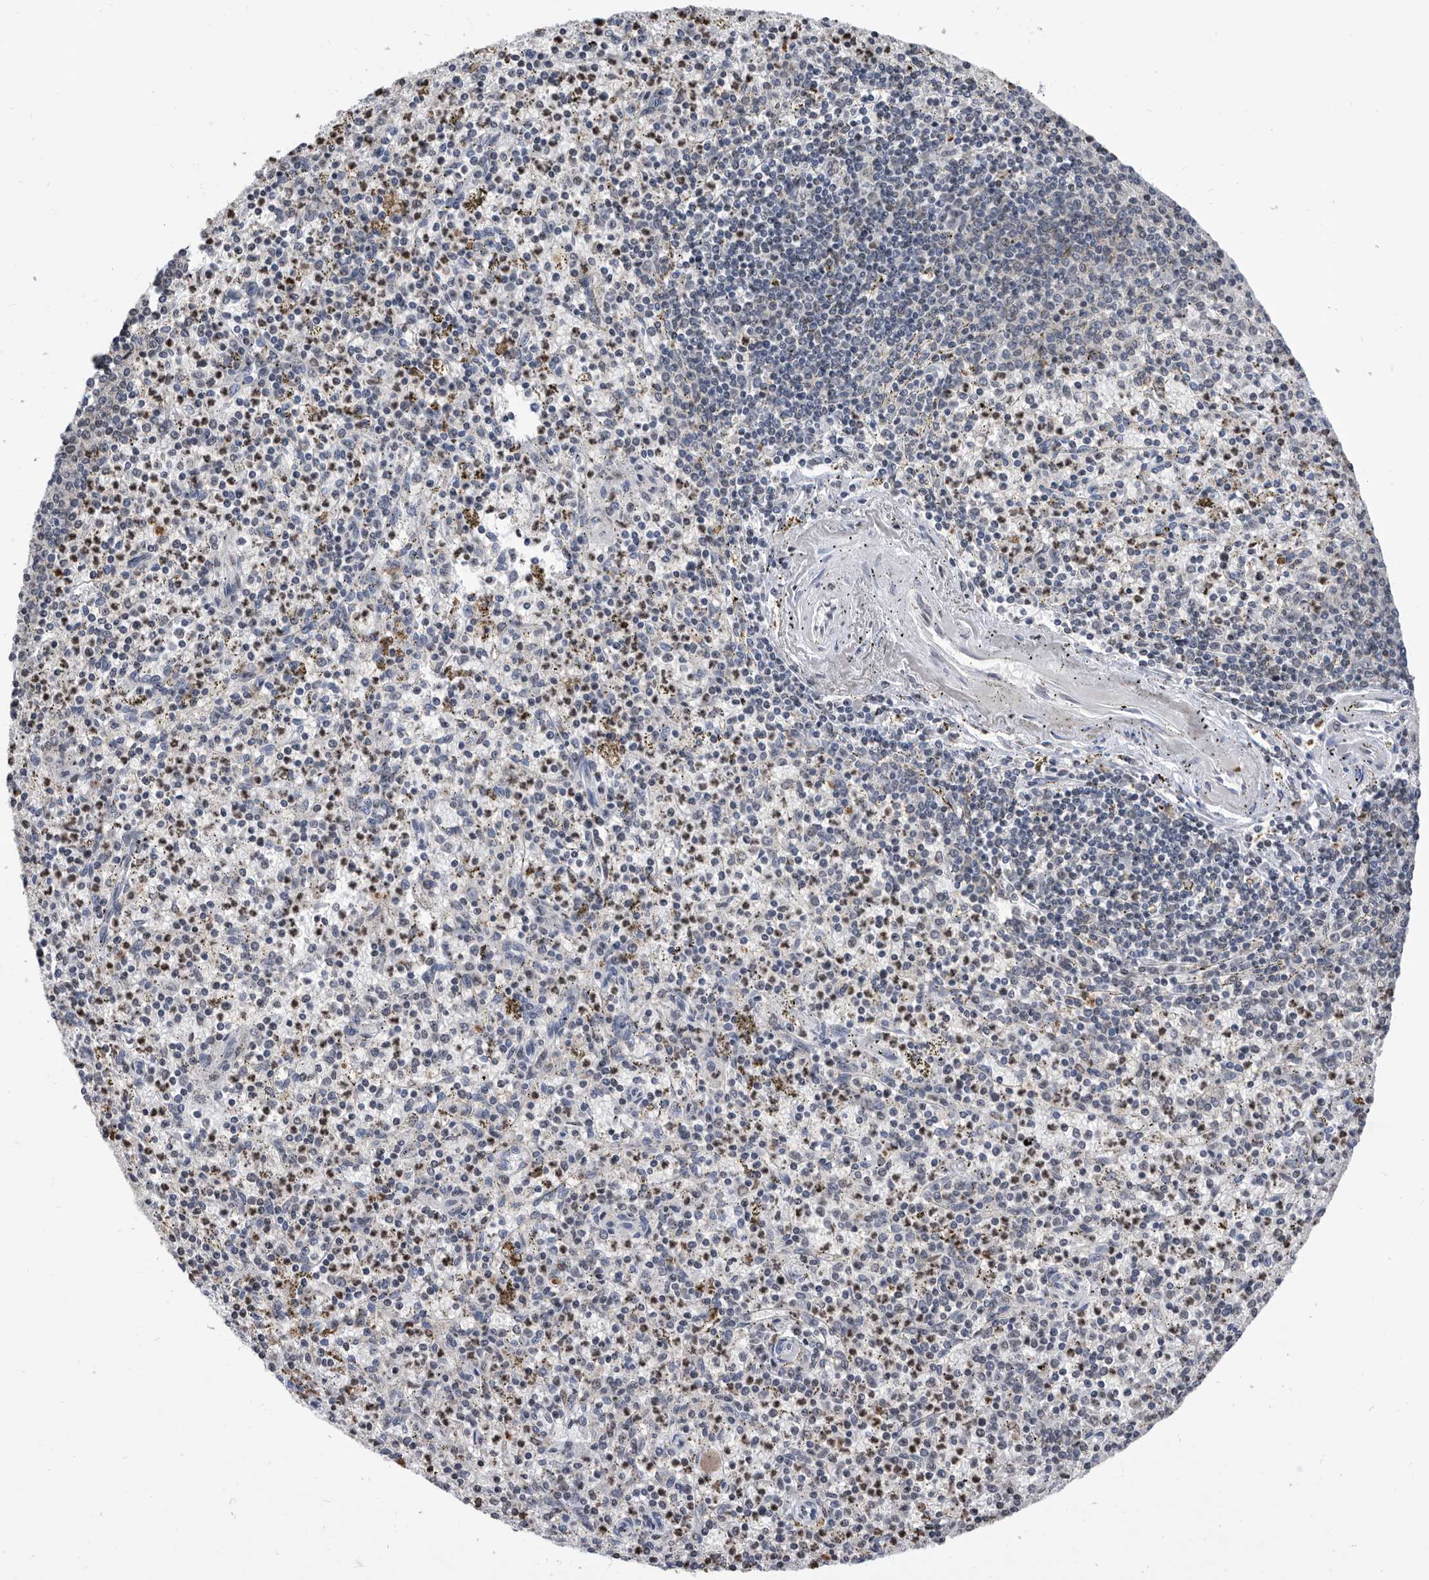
{"staining": {"intensity": "negative", "quantity": "none", "location": "none"}, "tissue": "spleen", "cell_type": "Cells in red pulp", "image_type": "normal", "snomed": [{"axis": "morphology", "description": "Normal tissue, NOS"}, {"axis": "topography", "description": "Spleen"}], "caption": "High magnification brightfield microscopy of benign spleen stained with DAB (brown) and counterstained with hematoxylin (blue): cells in red pulp show no significant staining.", "gene": "TSTD1", "patient": {"sex": "male", "age": 72}}